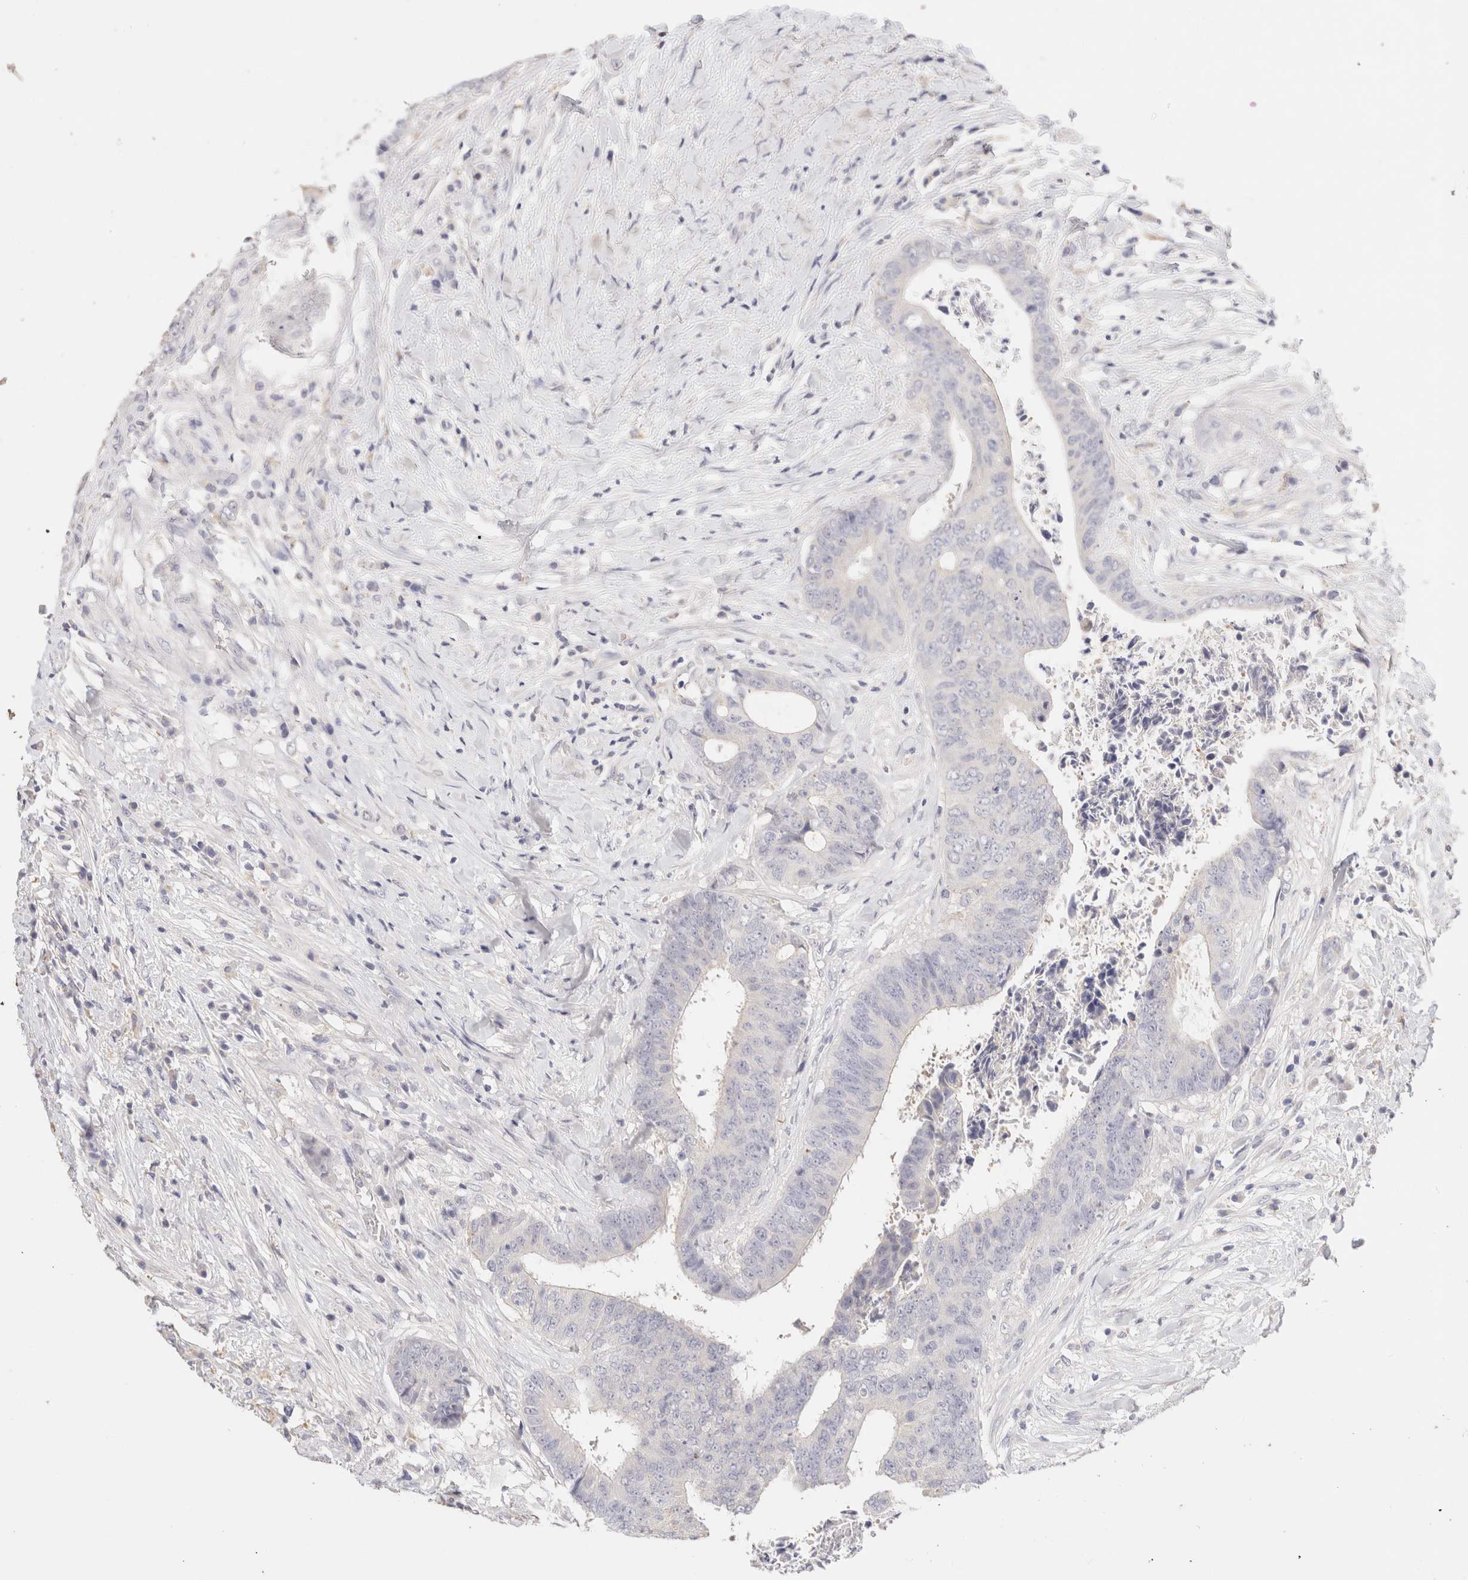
{"staining": {"intensity": "negative", "quantity": "none", "location": "none"}, "tissue": "colorectal cancer", "cell_type": "Tumor cells", "image_type": "cancer", "snomed": [{"axis": "morphology", "description": "Adenocarcinoma, NOS"}, {"axis": "topography", "description": "Rectum"}], "caption": "IHC image of human colorectal cancer (adenocarcinoma) stained for a protein (brown), which reveals no staining in tumor cells.", "gene": "SCGB2A2", "patient": {"sex": "male", "age": 72}}